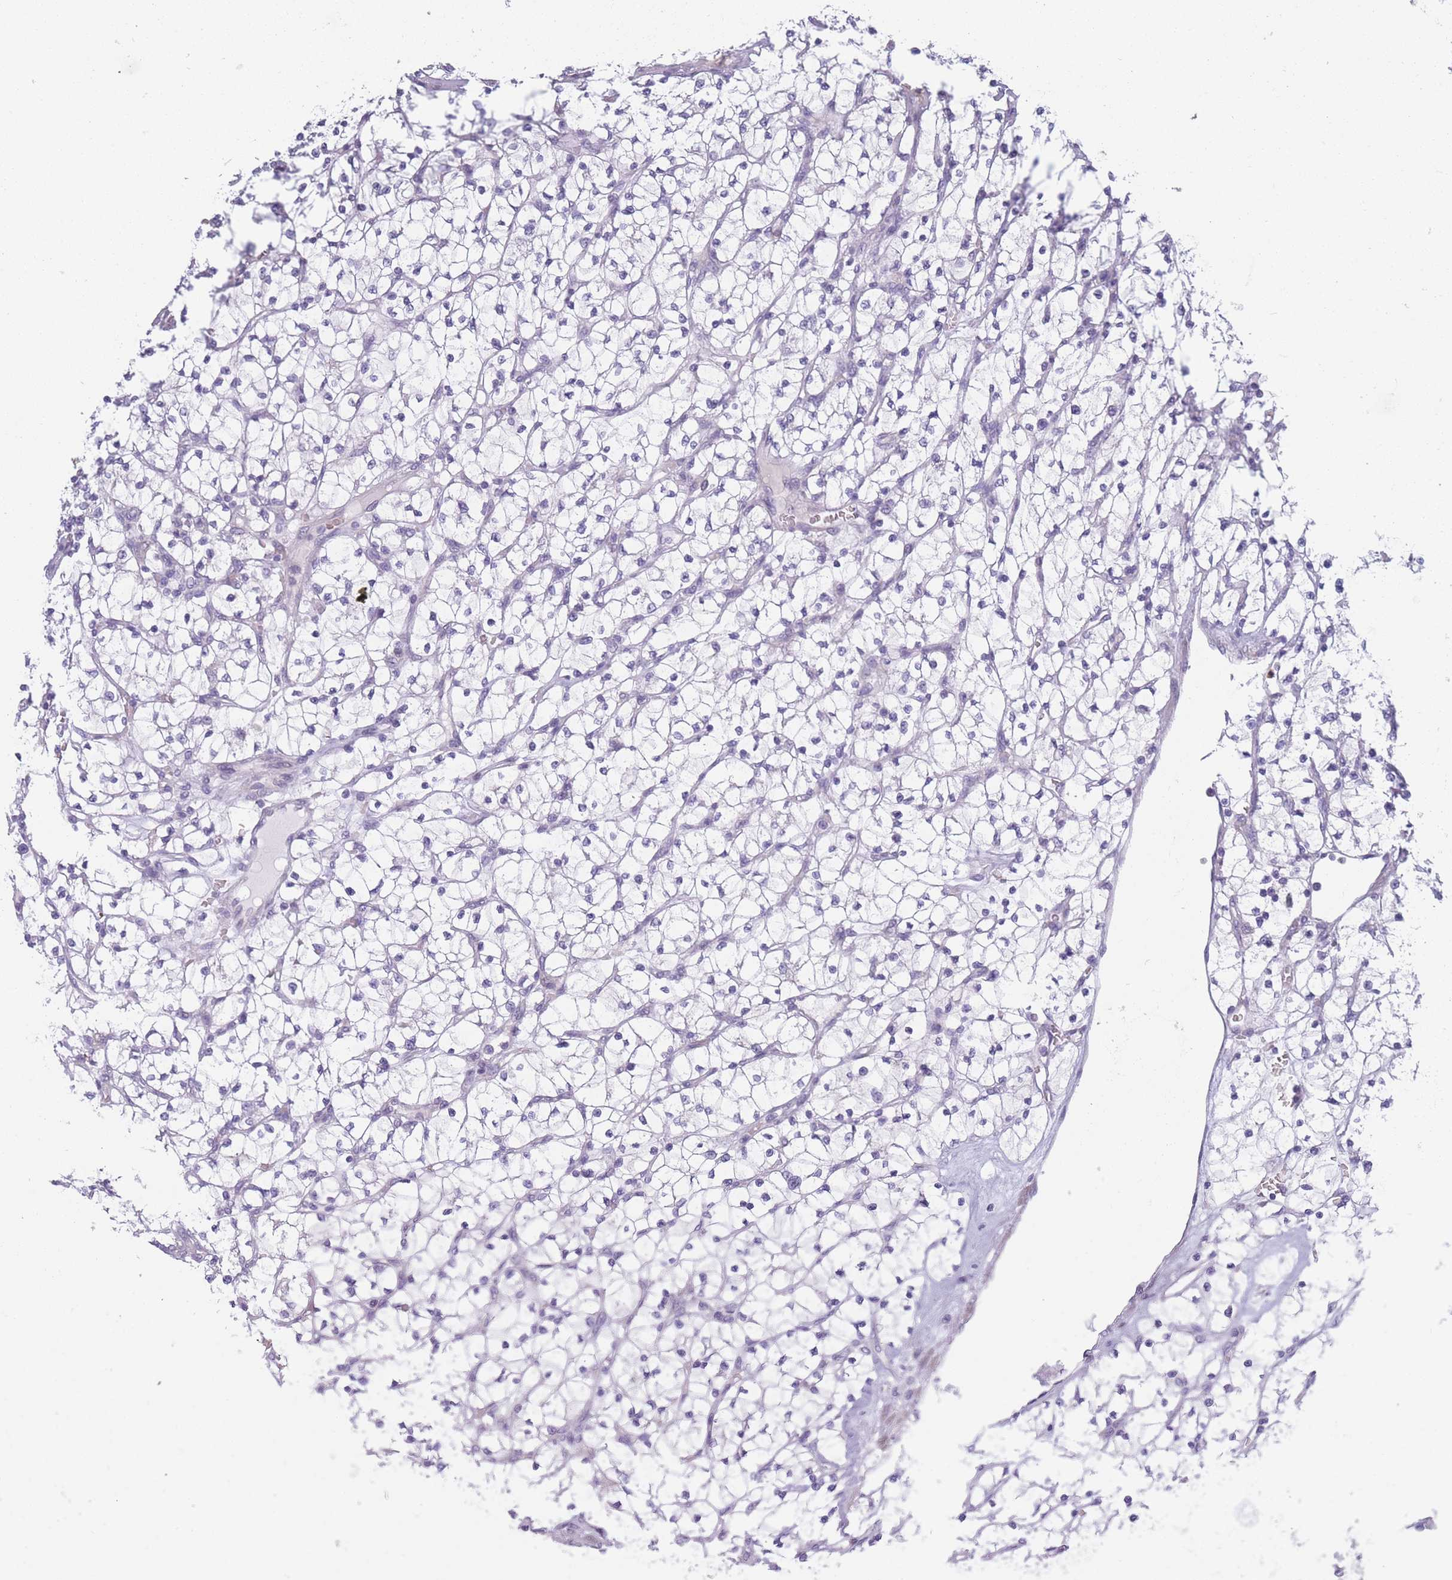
{"staining": {"intensity": "negative", "quantity": "none", "location": "none"}, "tissue": "renal cancer", "cell_type": "Tumor cells", "image_type": "cancer", "snomed": [{"axis": "morphology", "description": "Adenocarcinoma, NOS"}, {"axis": "topography", "description": "Kidney"}], "caption": "A micrograph of human renal adenocarcinoma is negative for staining in tumor cells.", "gene": "NDUFAF6", "patient": {"sex": "female", "age": 64}}